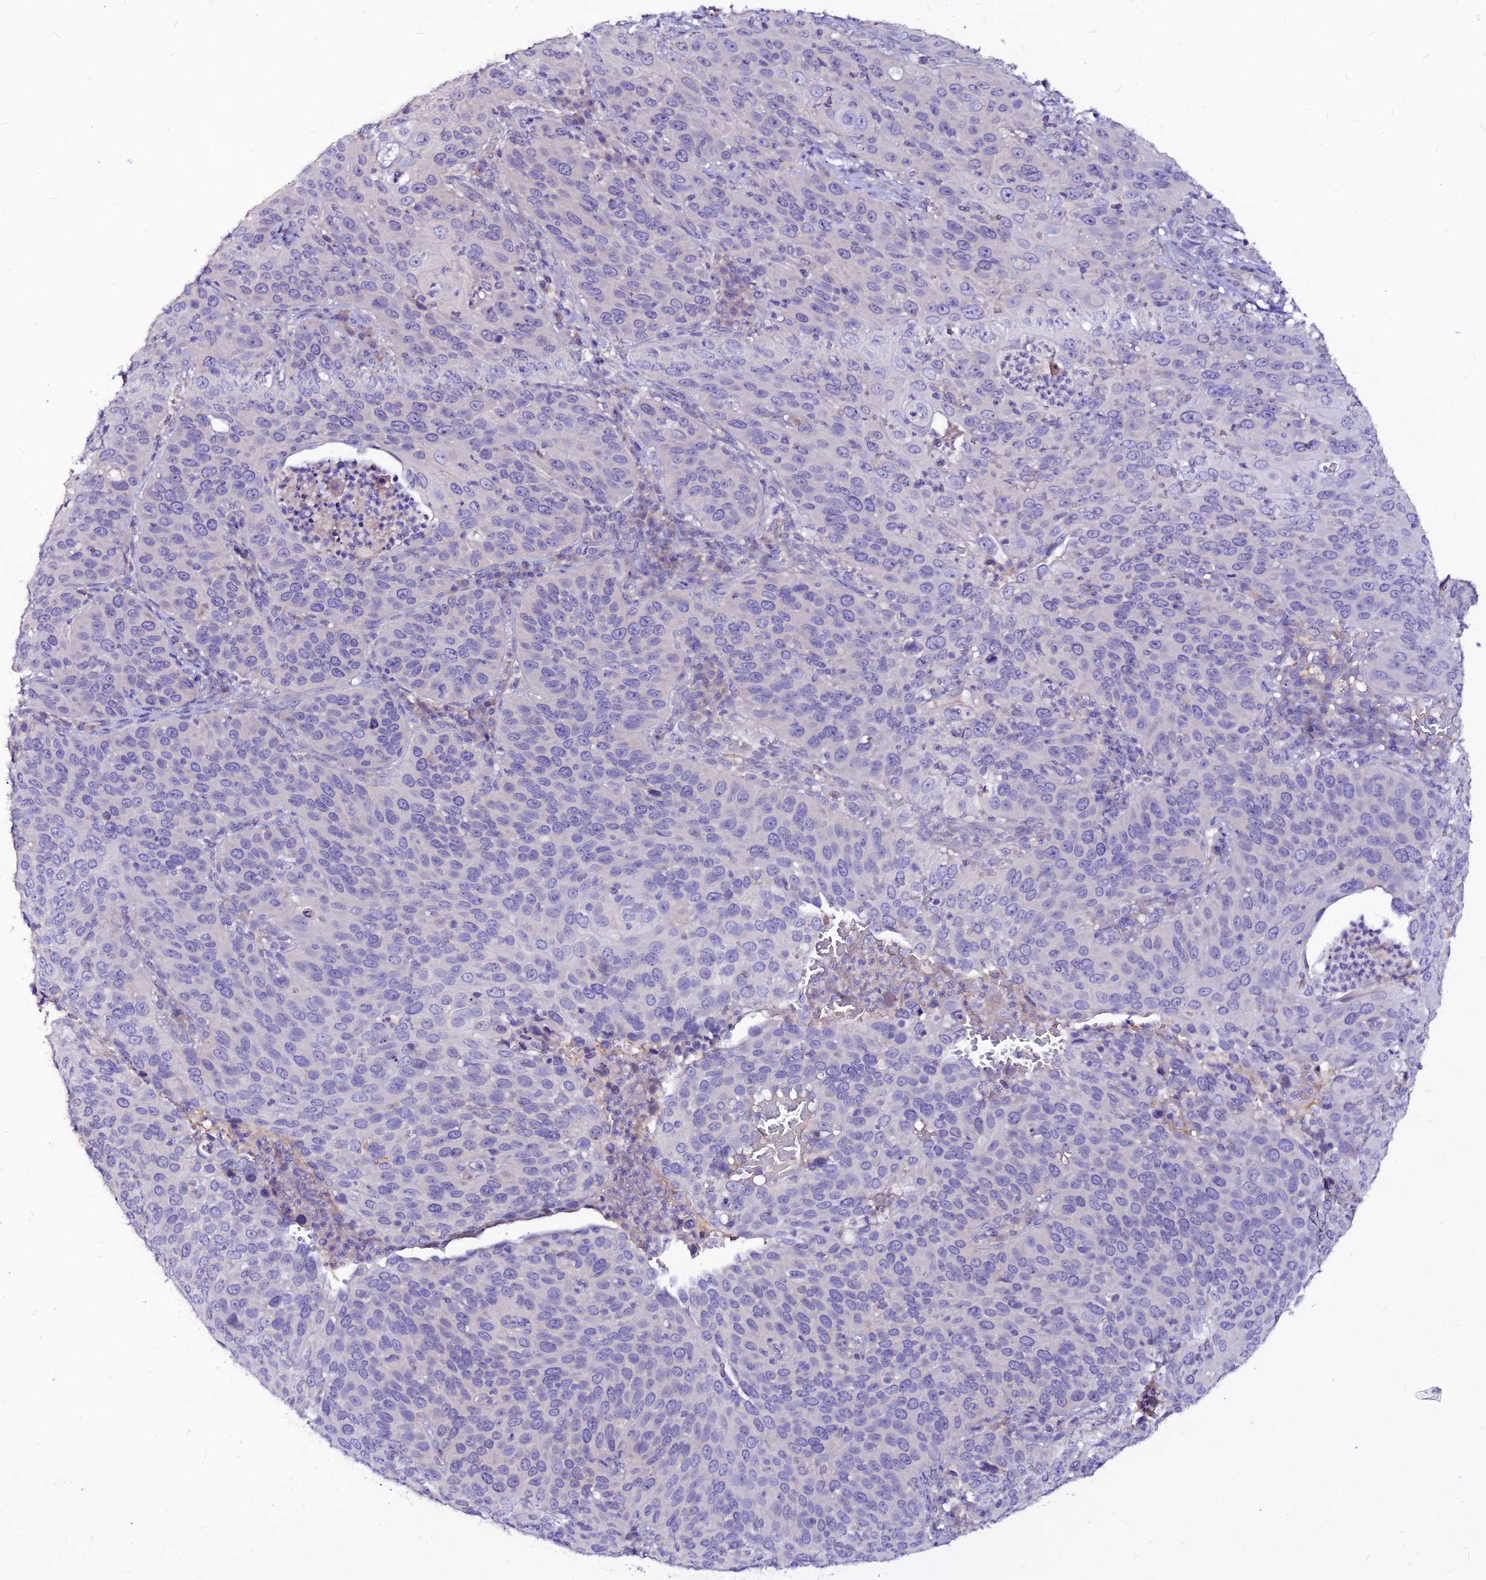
{"staining": {"intensity": "negative", "quantity": "none", "location": "none"}, "tissue": "cervical cancer", "cell_type": "Tumor cells", "image_type": "cancer", "snomed": [{"axis": "morphology", "description": "Squamous cell carcinoma, NOS"}, {"axis": "topography", "description": "Cervix"}], "caption": "Immunohistochemical staining of cervical cancer reveals no significant expression in tumor cells.", "gene": "CZIB", "patient": {"sex": "female", "age": 36}}